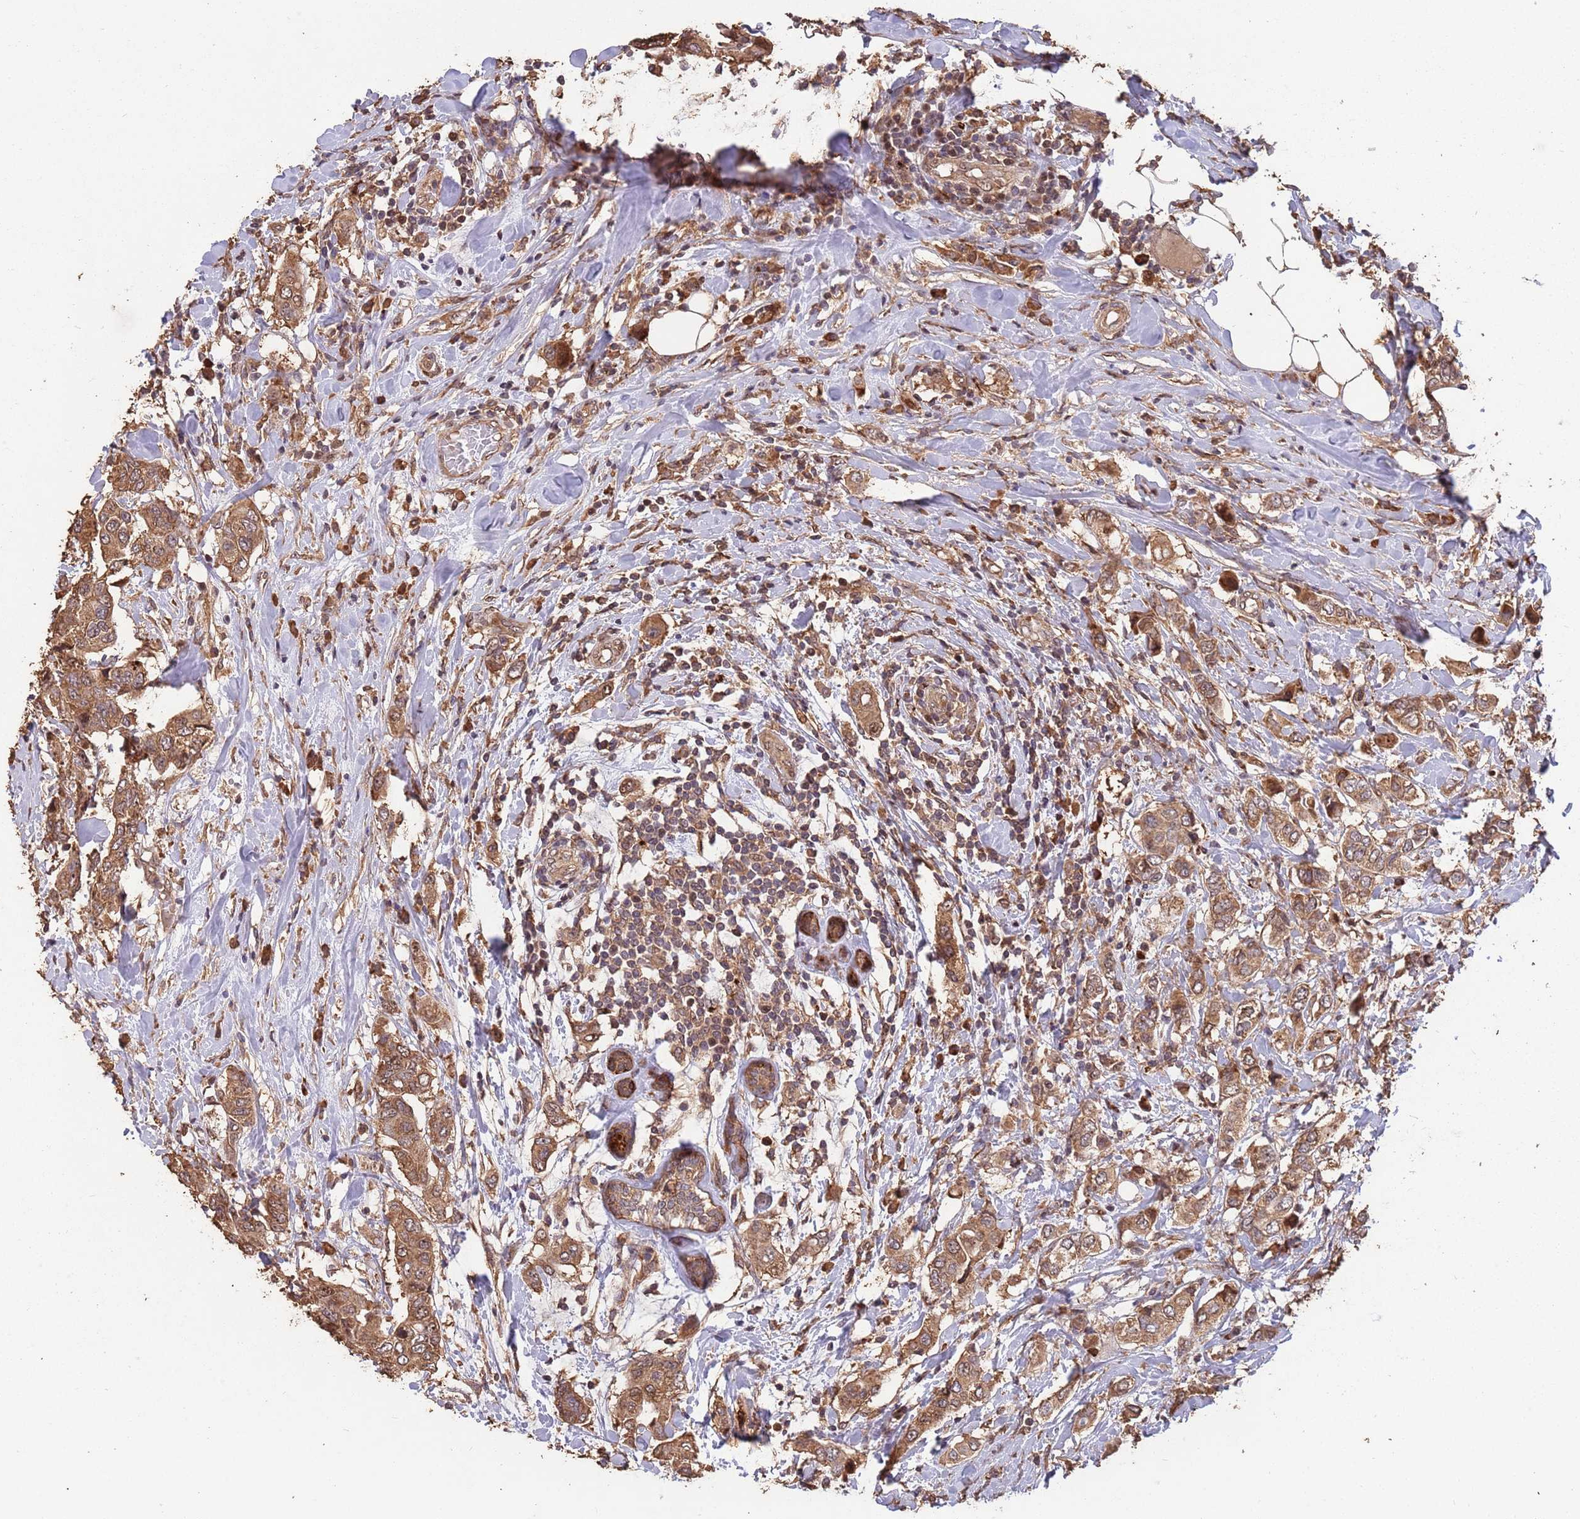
{"staining": {"intensity": "moderate", "quantity": ">75%", "location": "cytoplasmic/membranous"}, "tissue": "breast cancer", "cell_type": "Tumor cells", "image_type": "cancer", "snomed": [{"axis": "morphology", "description": "Lobular carcinoma"}, {"axis": "topography", "description": "Breast"}], "caption": "Human breast cancer (lobular carcinoma) stained with a protein marker reveals moderate staining in tumor cells.", "gene": "ZNF428", "patient": {"sex": "female", "age": 51}}